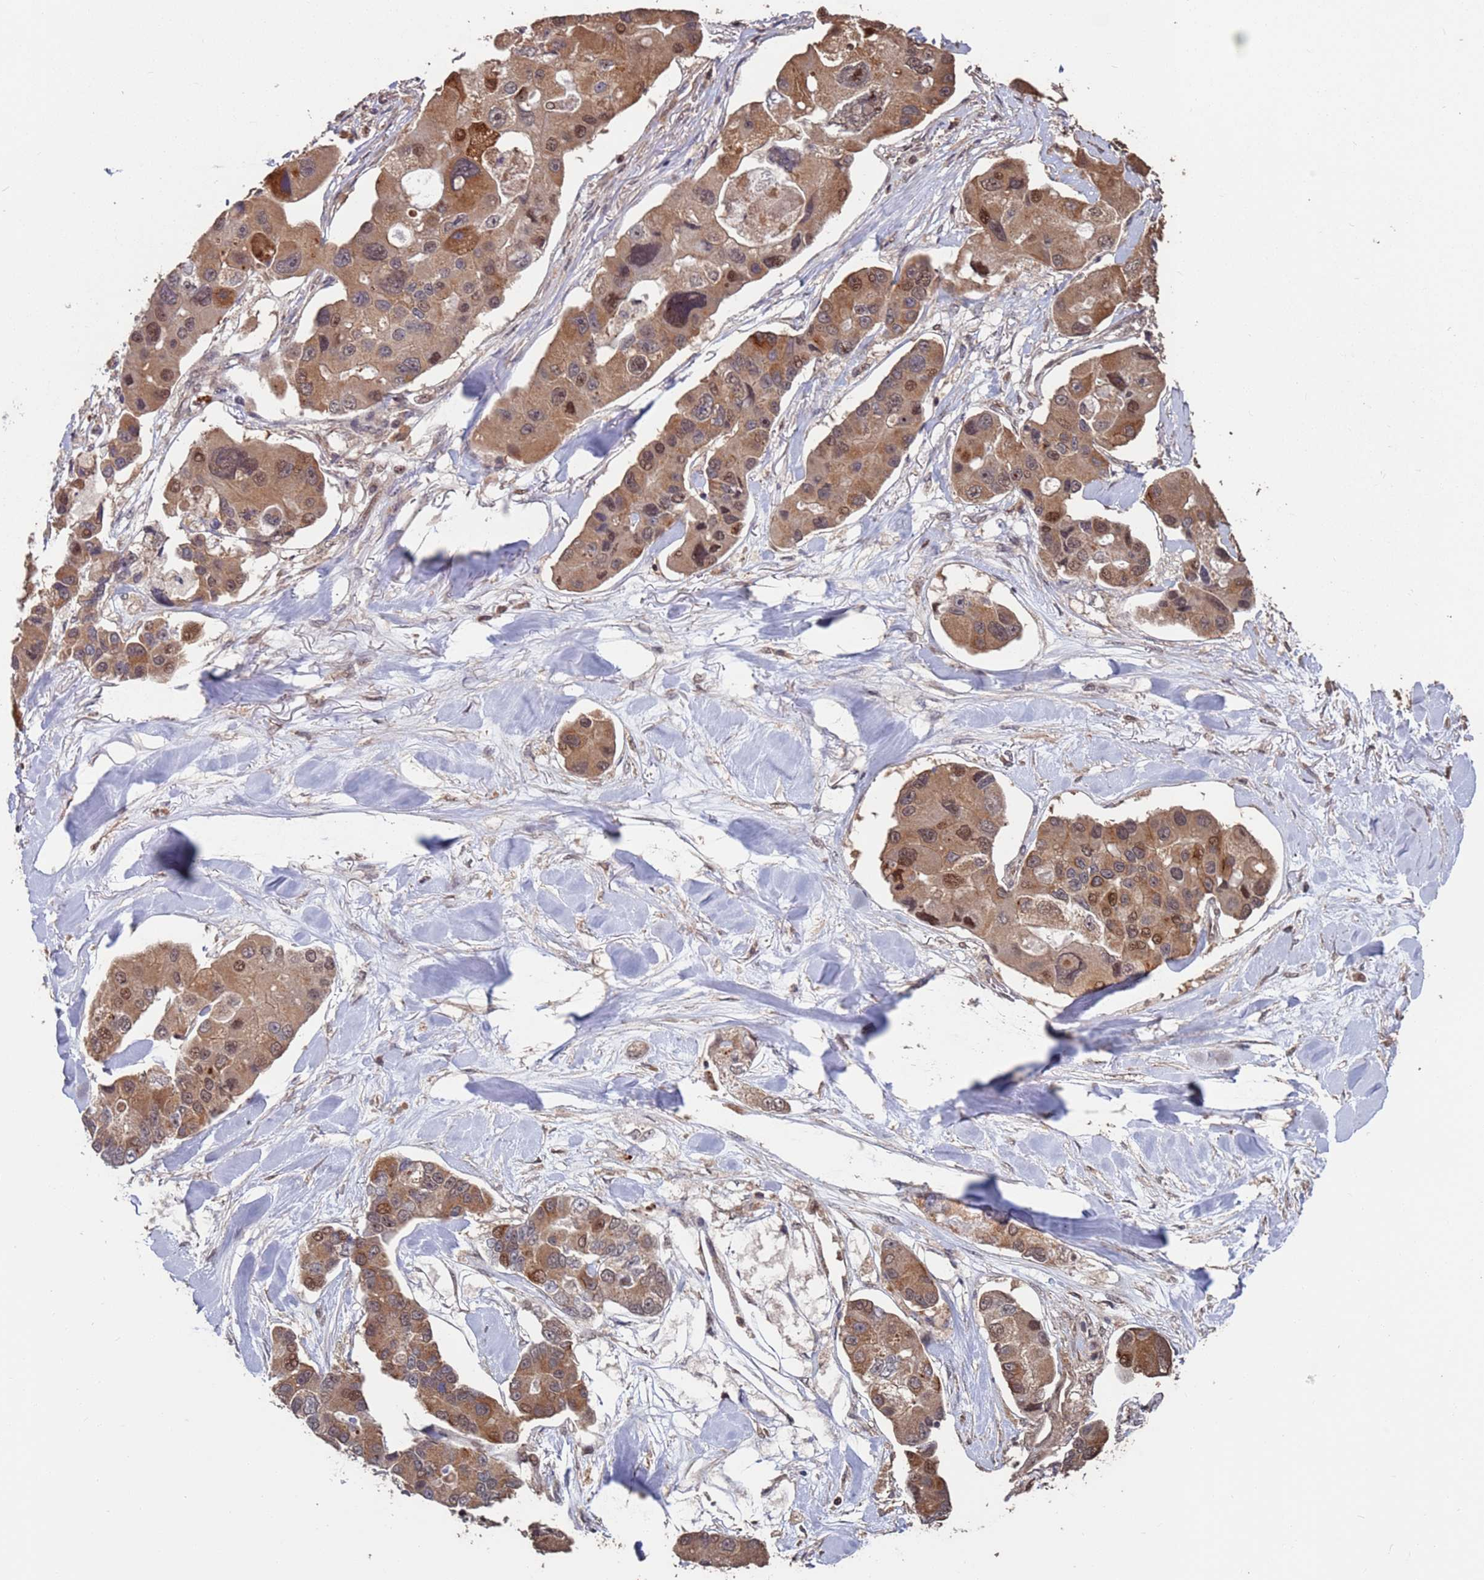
{"staining": {"intensity": "moderate", "quantity": ">75%", "location": "cytoplasmic/membranous,nuclear"}, "tissue": "lung cancer", "cell_type": "Tumor cells", "image_type": "cancer", "snomed": [{"axis": "morphology", "description": "Adenocarcinoma, NOS"}, {"axis": "topography", "description": "Lung"}], "caption": "The histopathology image reveals staining of lung cancer (adenocarcinoma), revealing moderate cytoplasmic/membranous and nuclear protein staining (brown color) within tumor cells.", "gene": "PRR7", "patient": {"sex": "female", "age": 54}}